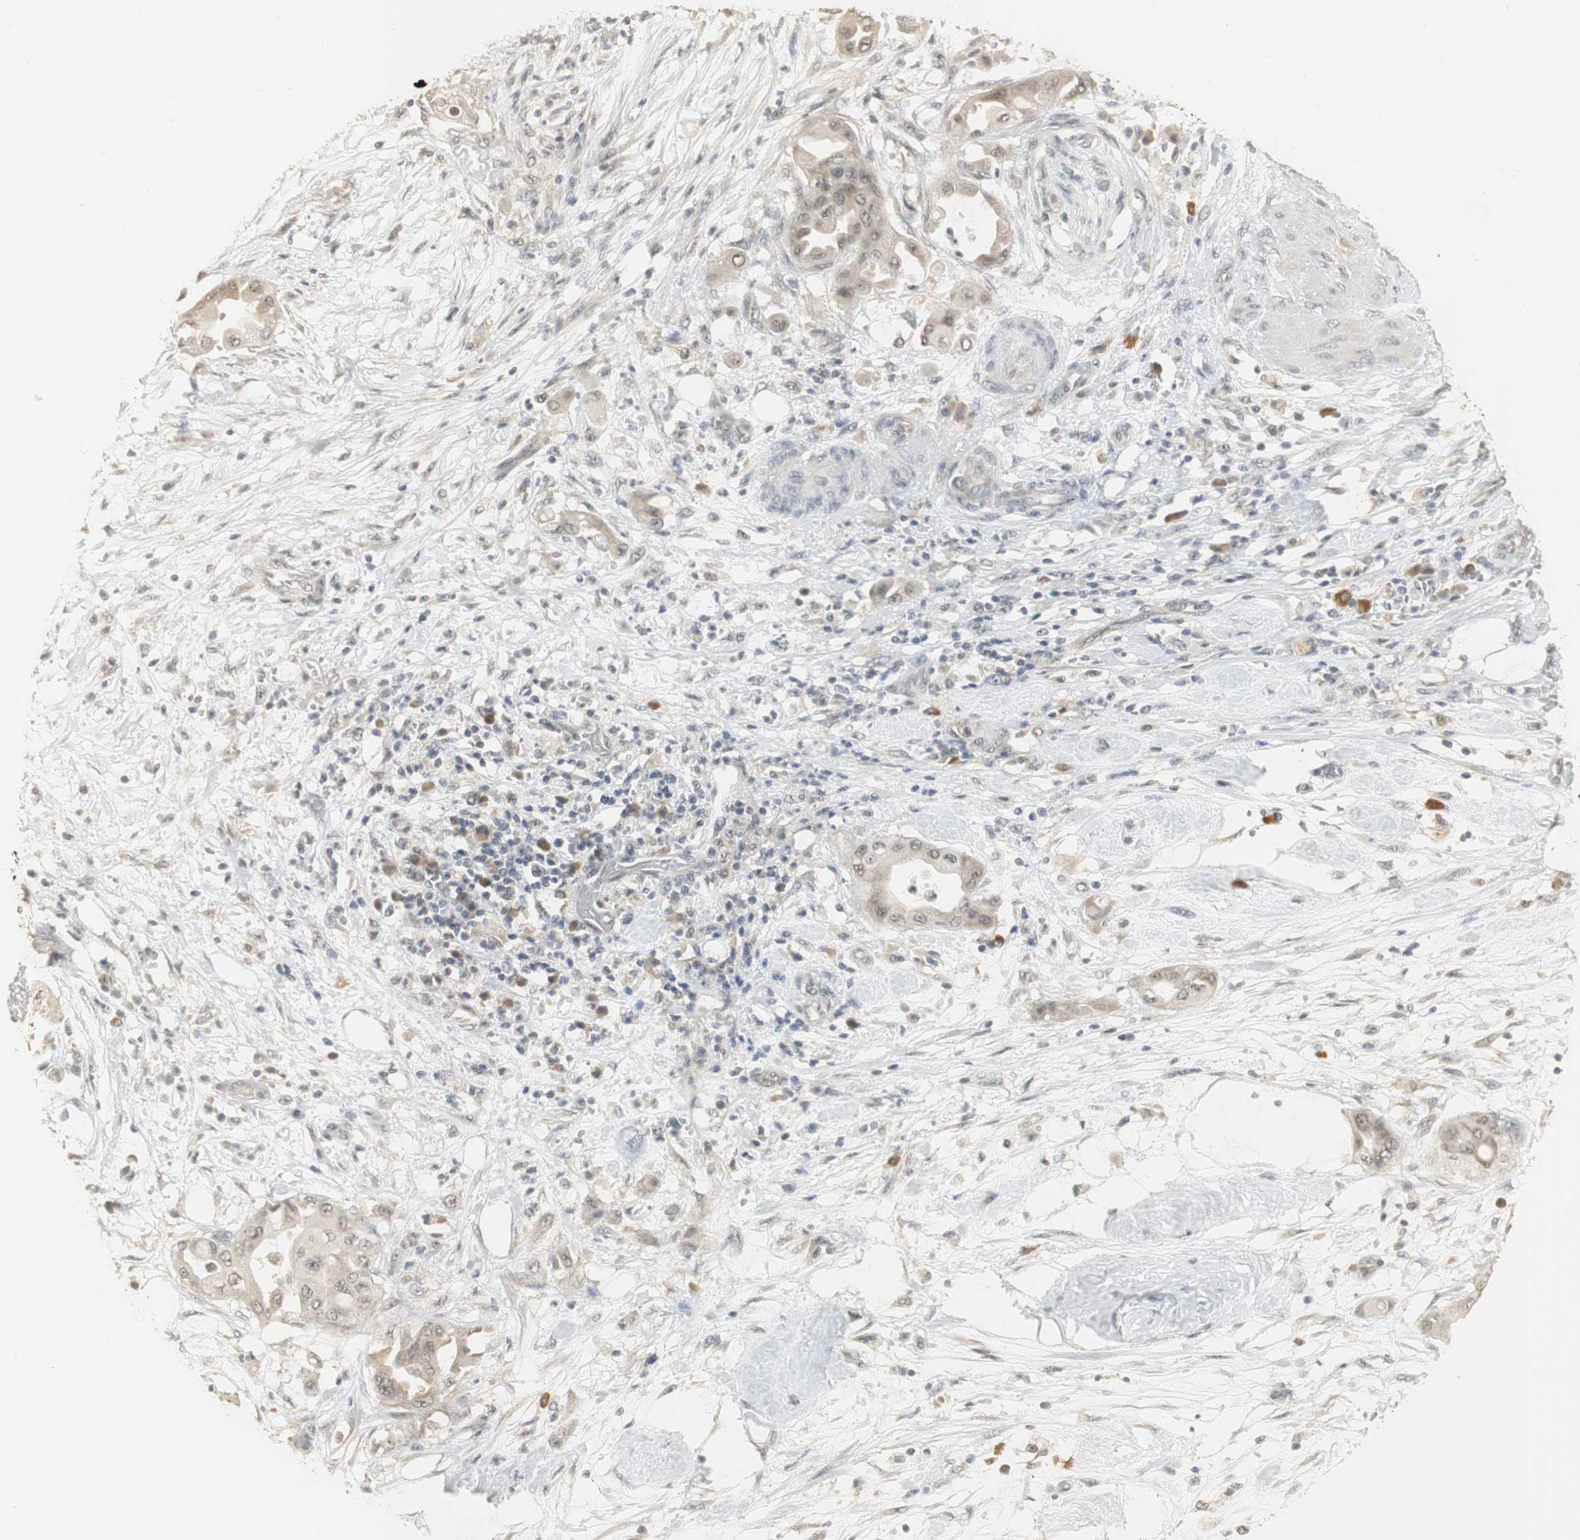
{"staining": {"intensity": "weak", "quantity": "25%-75%", "location": "cytoplasmic/membranous,nuclear"}, "tissue": "pancreatic cancer", "cell_type": "Tumor cells", "image_type": "cancer", "snomed": [{"axis": "morphology", "description": "Adenocarcinoma, NOS"}, {"axis": "morphology", "description": "Adenocarcinoma, metastatic, NOS"}, {"axis": "topography", "description": "Lymph node"}, {"axis": "topography", "description": "Pancreas"}, {"axis": "topography", "description": "Duodenum"}], "caption": "The immunohistochemical stain highlights weak cytoplasmic/membranous and nuclear positivity in tumor cells of pancreatic cancer tissue.", "gene": "ELOA", "patient": {"sex": "female", "age": 64}}